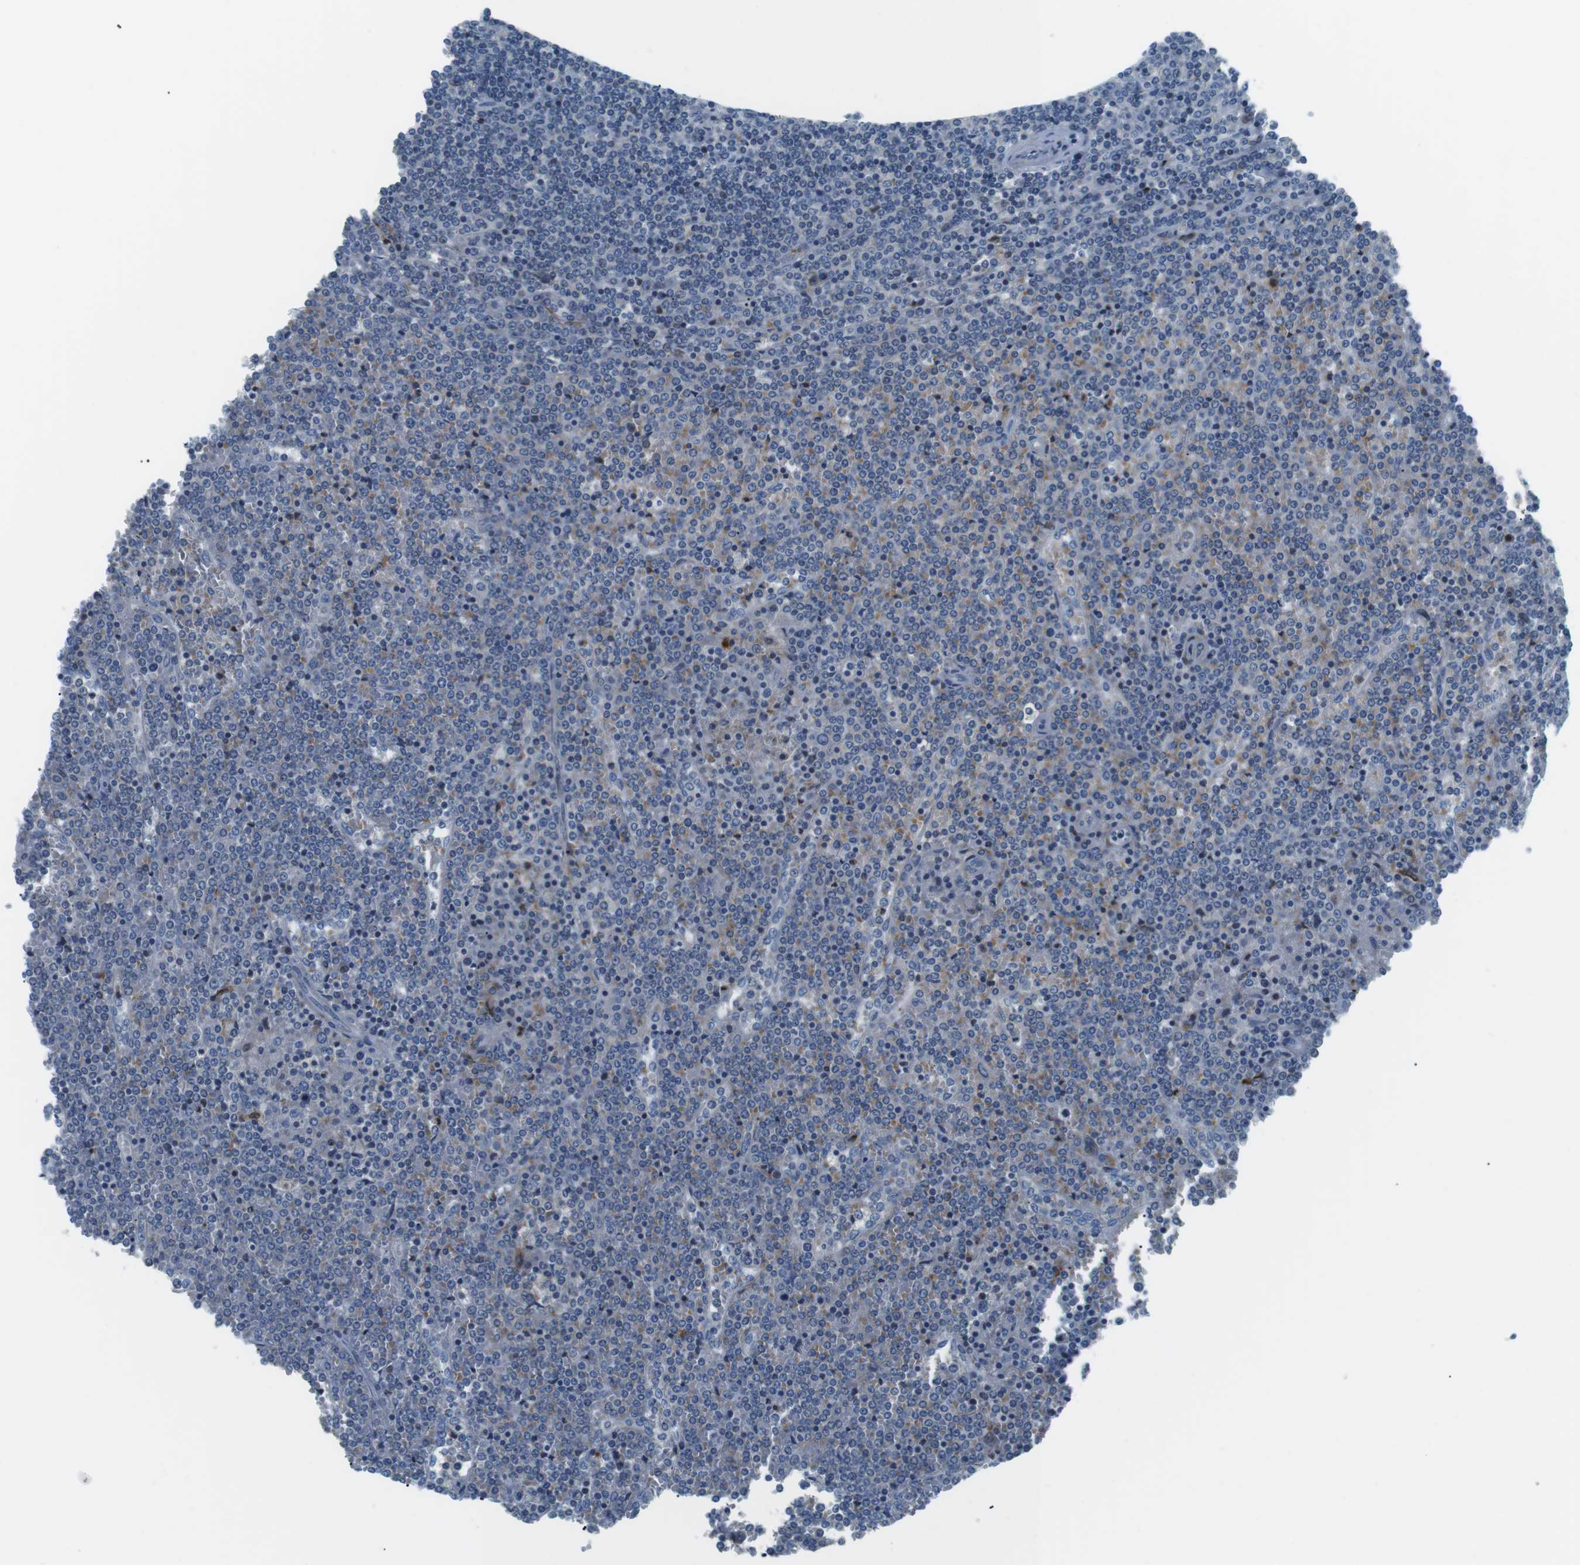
{"staining": {"intensity": "negative", "quantity": "none", "location": "none"}, "tissue": "lymphoma", "cell_type": "Tumor cells", "image_type": "cancer", "snomed": [{"axis": "morphology", "description": "Malignant lymphoma, non-Hodgkin's type, Low grade"}, {"axis": "topography", "description": "Spleen"}], "caption": "An immunohistochemistry histopathology image of low-grade malignant lymphoma, non-Hodgkin's type is shown. There is no staining in tumor cells of low-grade malignant lymphoma, non-Hodgkin's type. (Brightfield microscopy of DAB (3,3'-diaminobenzidine) immunohistochemistry (IHC) at high magnification).", "gene": "ARVCF", "patient": {"sex": "female", "age": 19}}